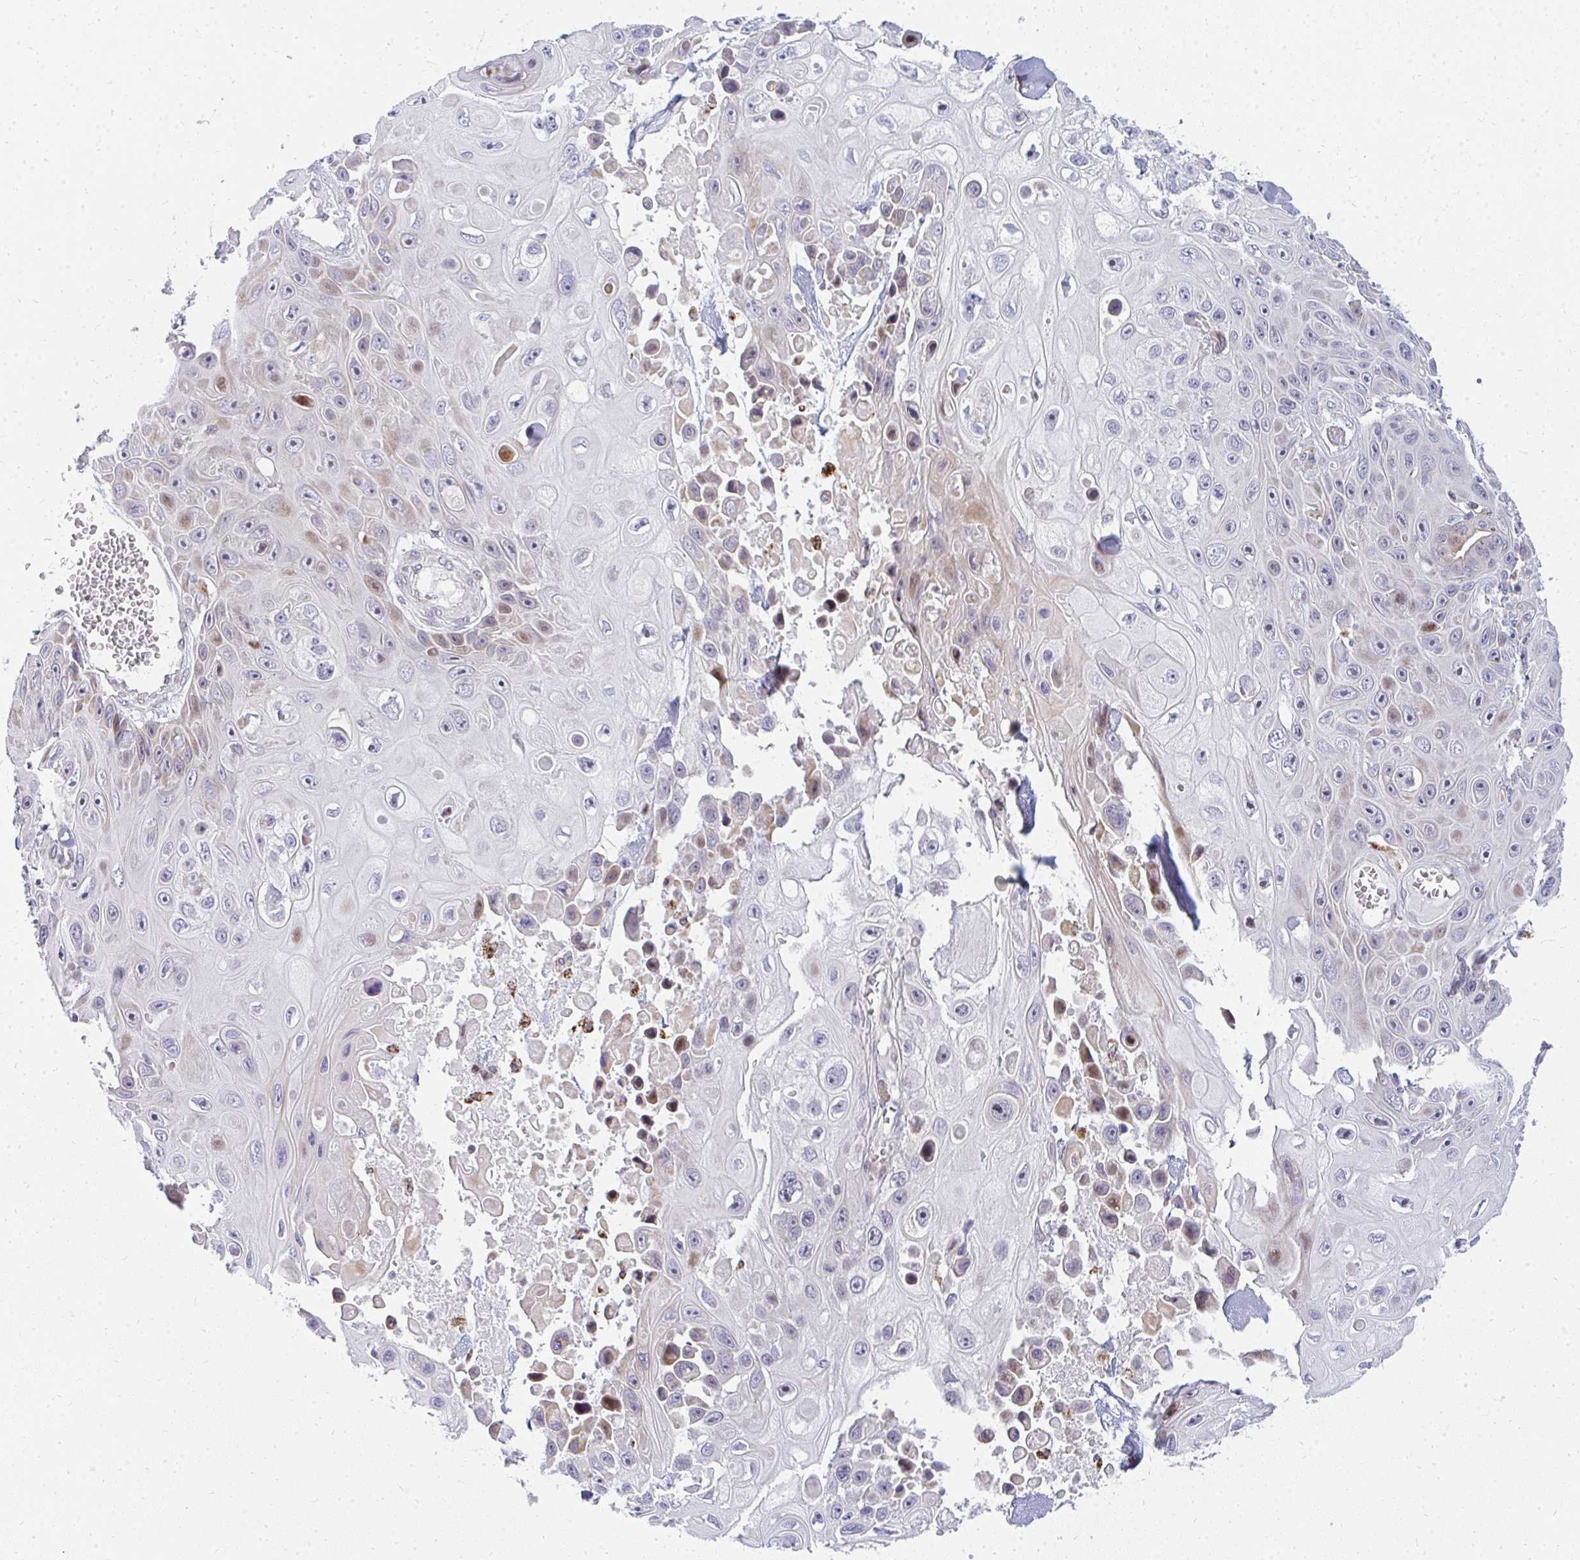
{"staining": {"intensity": "negative", "quantity": "none", "location": "none"}, "tissue": "skin cancer", "cell_type": "Tumor cells", "image_type": "cancer", "snomed": [{"axis": "morphology", "description": "Squamous cell carcinoma, NOS"}, {"axis": "topography", "description": "Skin"}], "caption": "There is no significant expression in tumor cells of skin squamous cell carcinoma. (IHC, brightfield microscopy, high magnification).", "gene": "PLA2G5", "patient": {"sex": "male", "age": 82}}